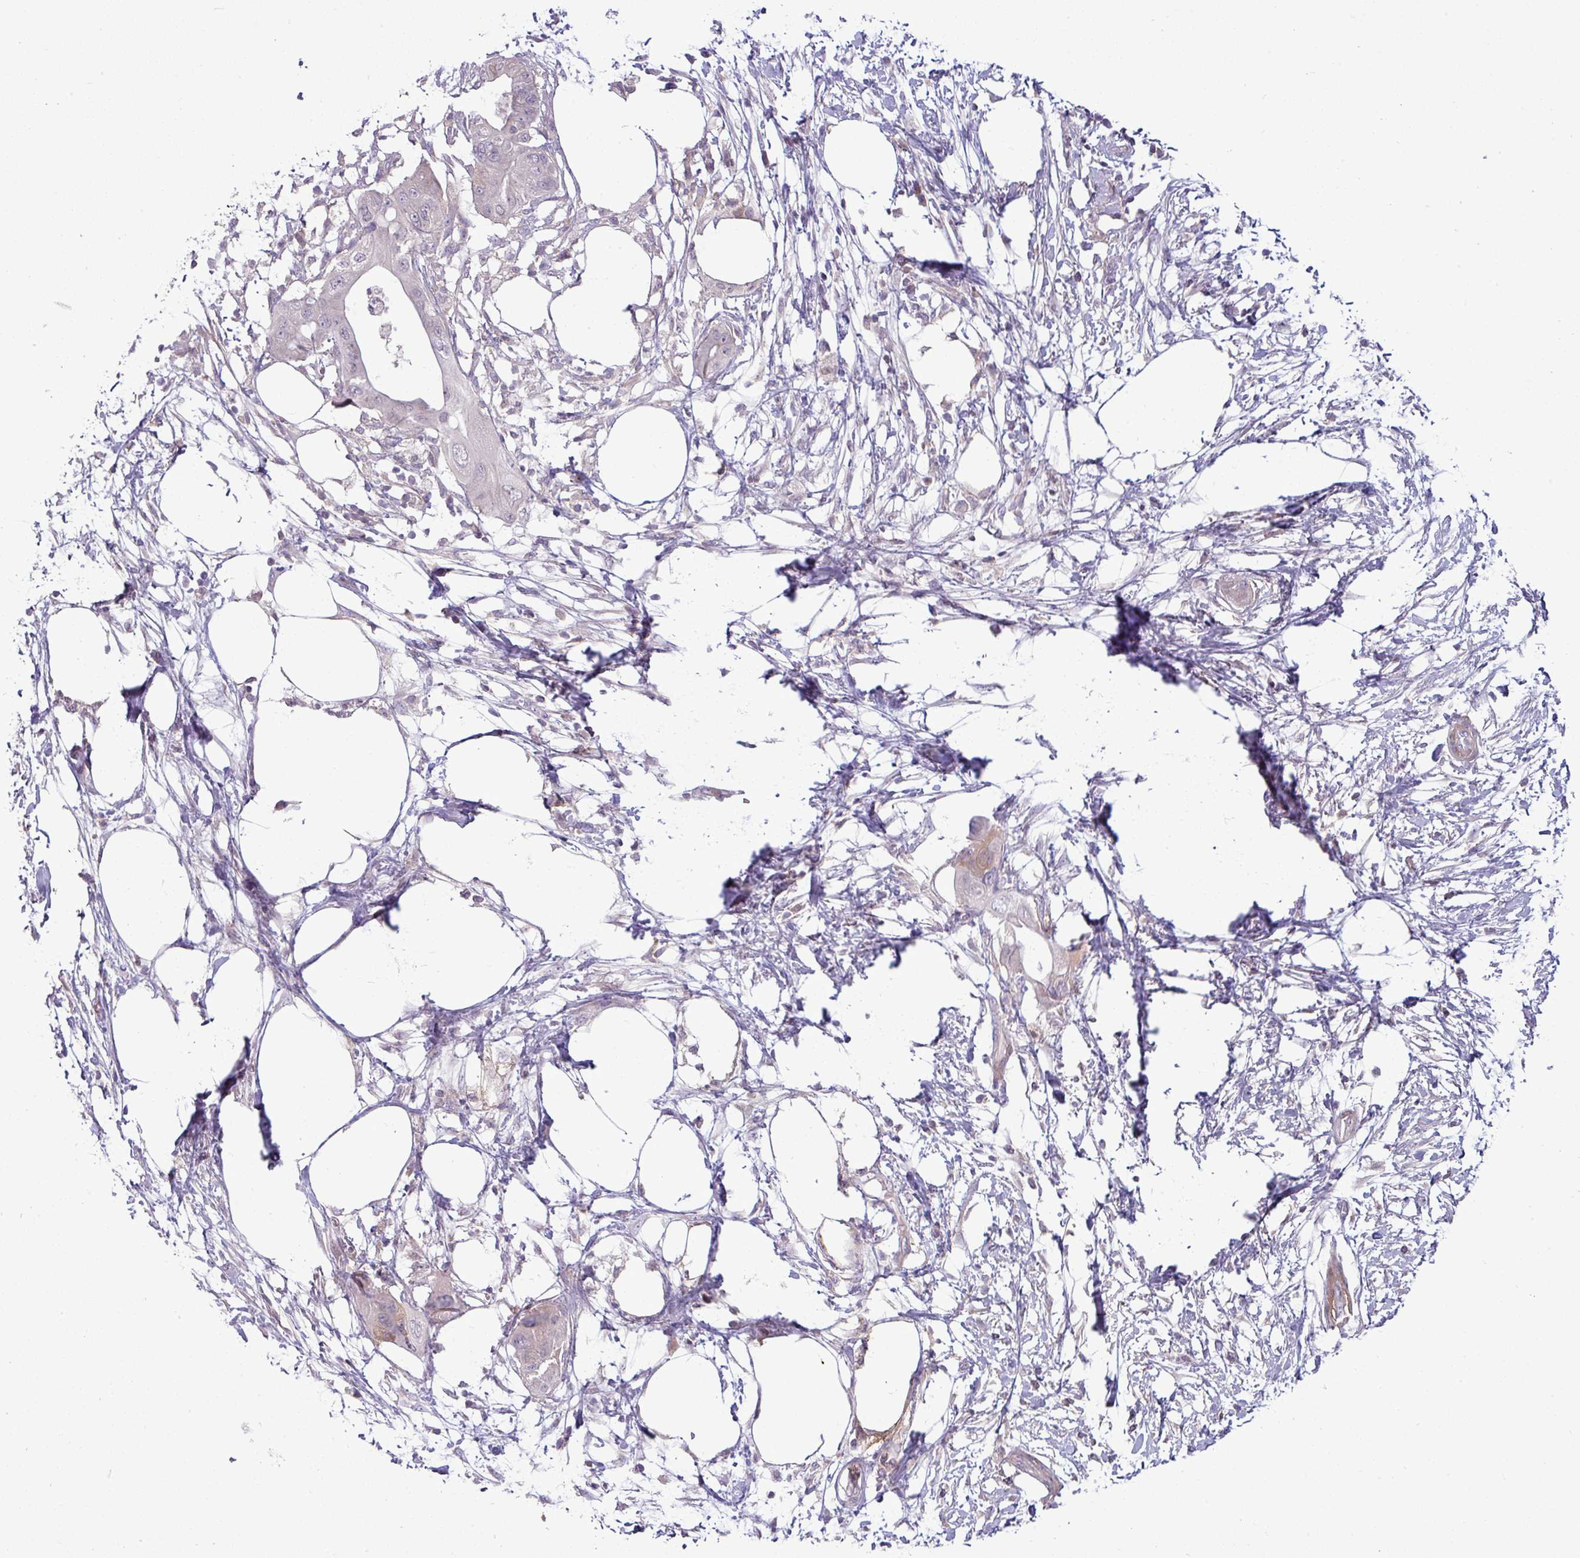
{"staining": {"intensity": "negative", "quantity": "none", "location": "none"}, "tissue": "pancreatic cancer", "cell_type": "Tumor cells", "image_type": "cancer", "snomed": [{"axis": "morphology", "description": "Adenocarcinoma, NOS"}, {"axis": "topography", "description": "Pancreas"}], "caption": "Tumor cells are negative for brown protein staining in adenocarcinoma (pancreatic).", "gene": "APOM", "patient": {"sex": "male", "age": 68}}